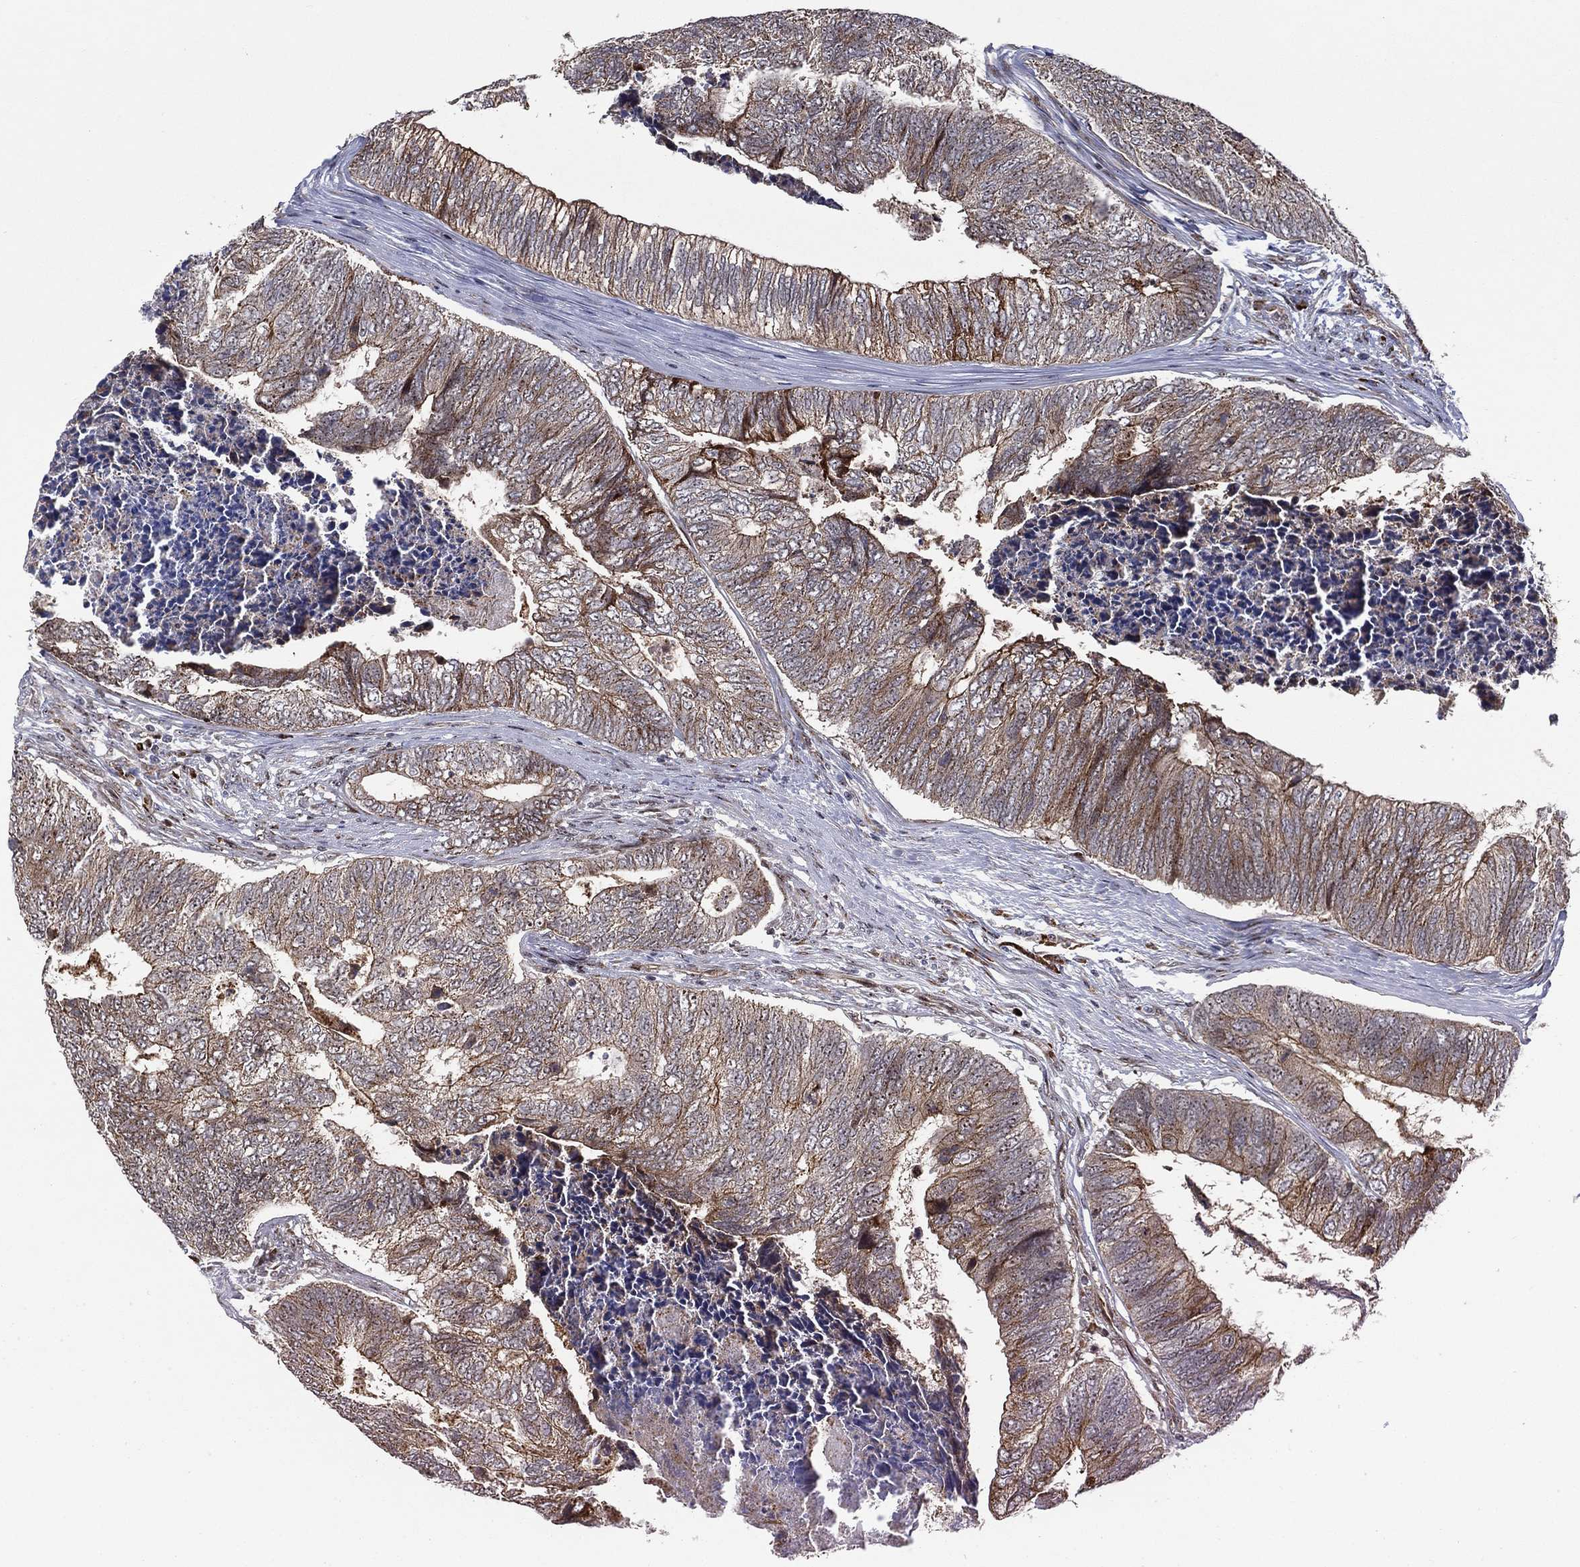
{"staining": {"intensity": "moderate", "quantity": ">75%", "location": "cytoplasmic/membranous"}, "tissue": "colorectal cancer", "cell_type": "Tumor cells", "image_type": "cancer", "snomed": [{"axis": "morphology", "description": "Adenocarcinoma, NOS"}, {"axis": "topography", "description": "Colon"}], "caption": "An image of adenocarcinoma (colorectal) stained for a protein shows moderate cytoplasmic/membranous brown staining in tumor cells.", "gene": "VHL", "patient": {"sex": "female", "age": 67}}